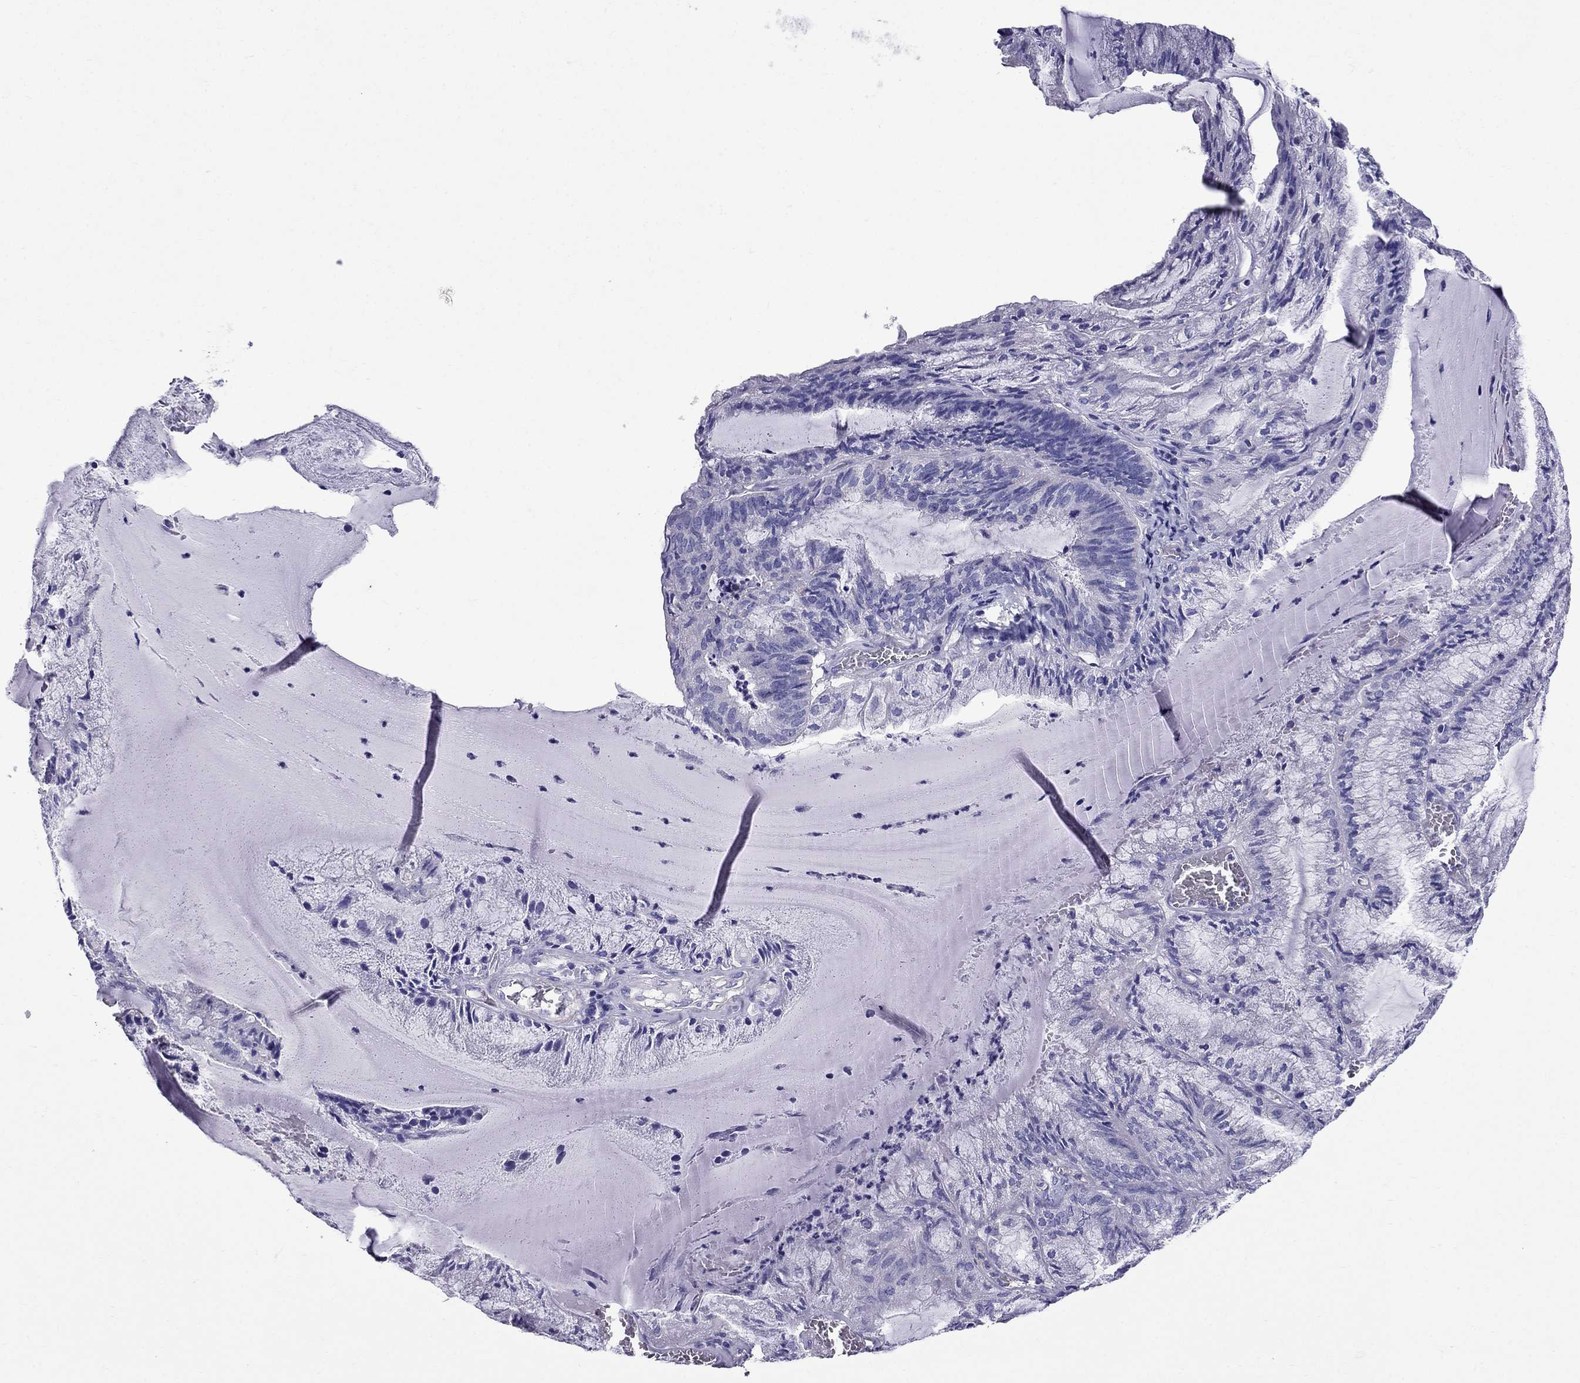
{"staining": {"intensity": "negative", "quantity": "none", "location": "none"}, "tissue": "endometrial cancer", "cell_type": "Tumor cells", "image_type": "cancer", "snomed": [{"axis": "morphology", "description": "Carcinoma, NOS"}, {"axis": "topography", "description": "Endometrium"}], "caption": "High power microscopy image of an IHC micrograph of endometrial cancer (carcinoma), revealing no significant positivity in tumor cells. Nuclei are stained in blue.", "gene": "GPR50", "patient": {"sex": "female", "age": 62}}